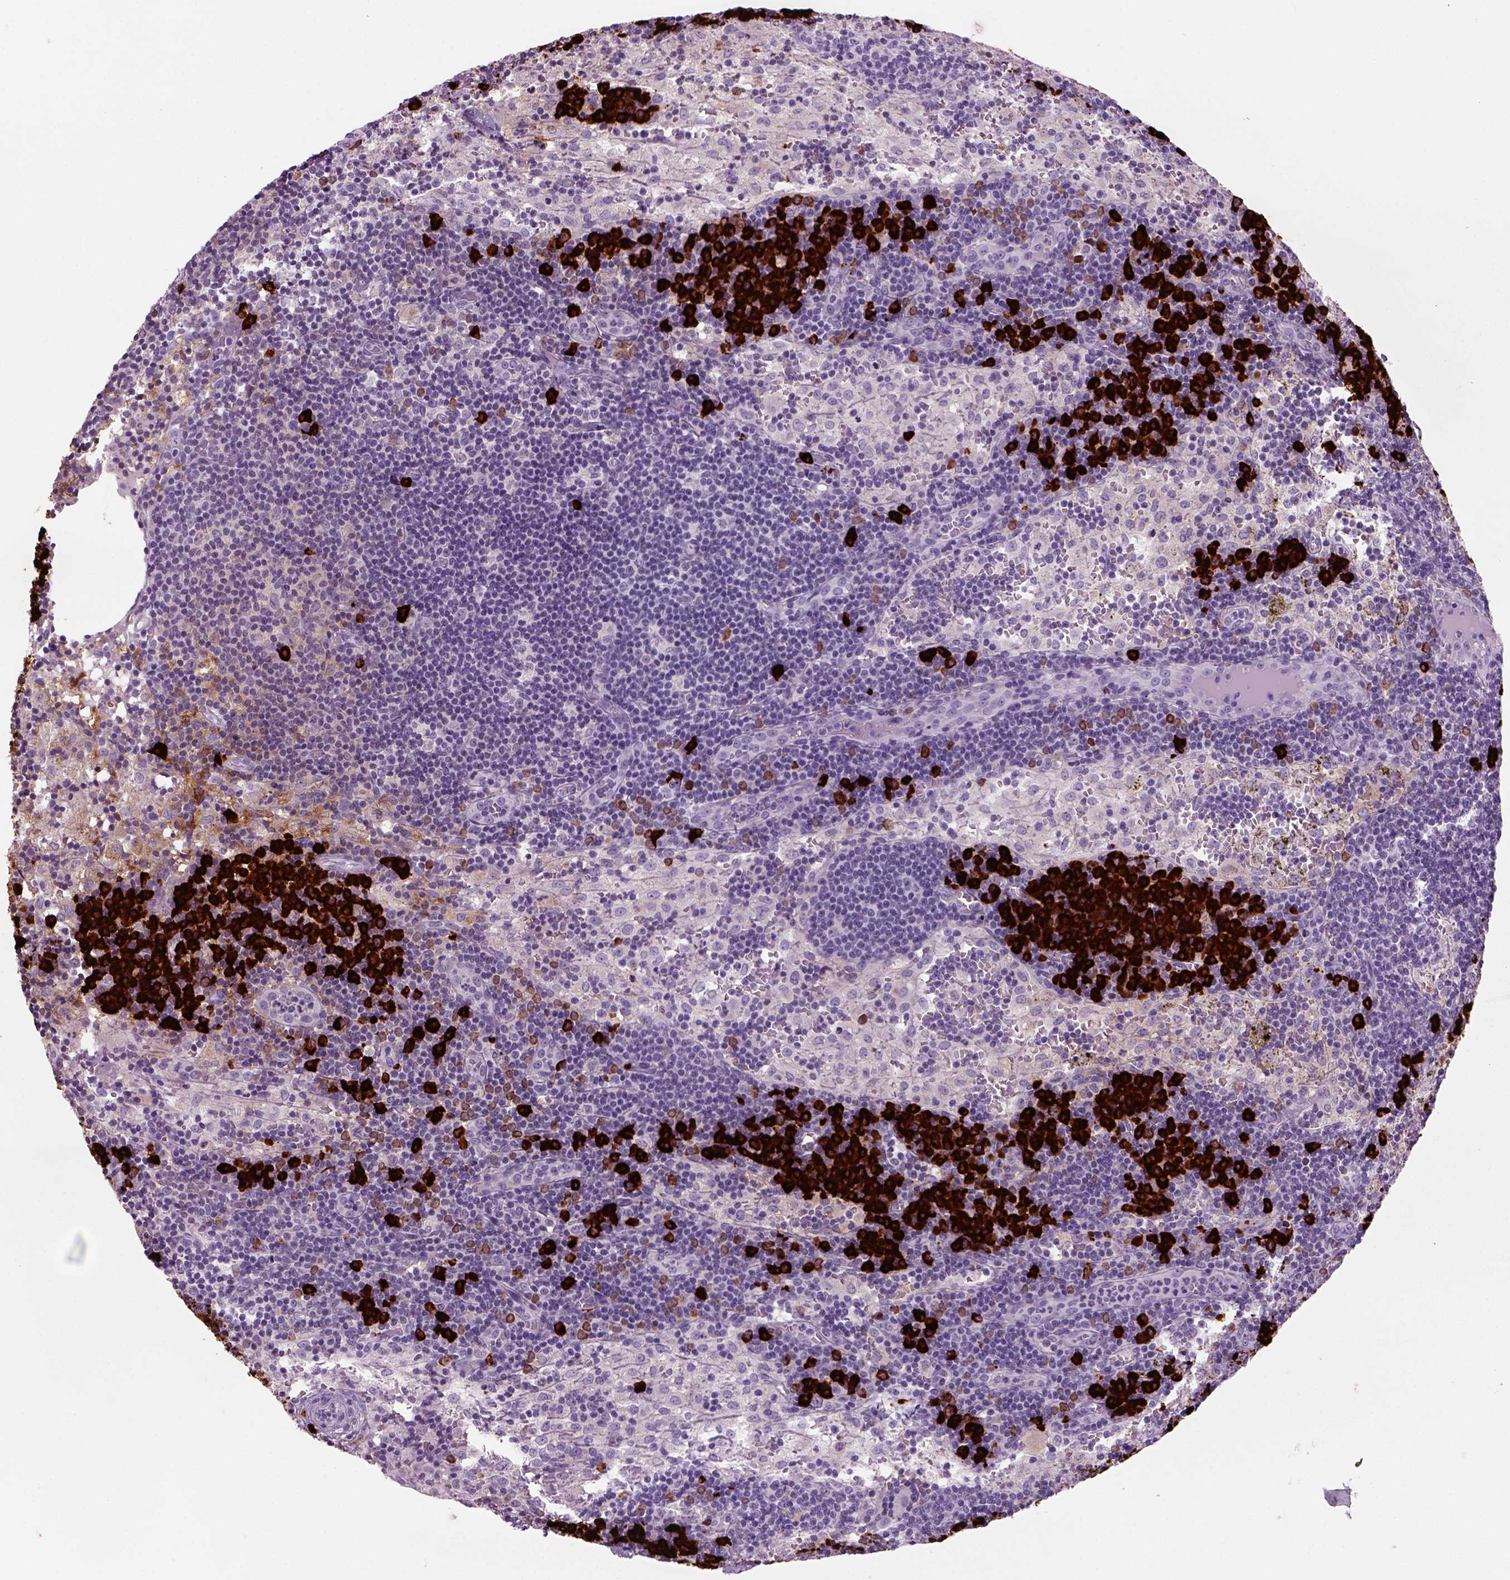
{"staining": {"intensity": "negative", "quantity": "none", "location": "none"}, "tissue": "lymph node", "cell_type": "Germinal center cells", "image_type": "normal", "snomed": [{"axis": "morphology", "description": "Normal tissue, NOS"}, {"axis": "topography", "description": "Lymph node"}], "caption": "The micrograph shows no significant expression in germinal center cells of lymph node.", "gene": "MZB1", "patient": {"sex": "male", "age": 62}}